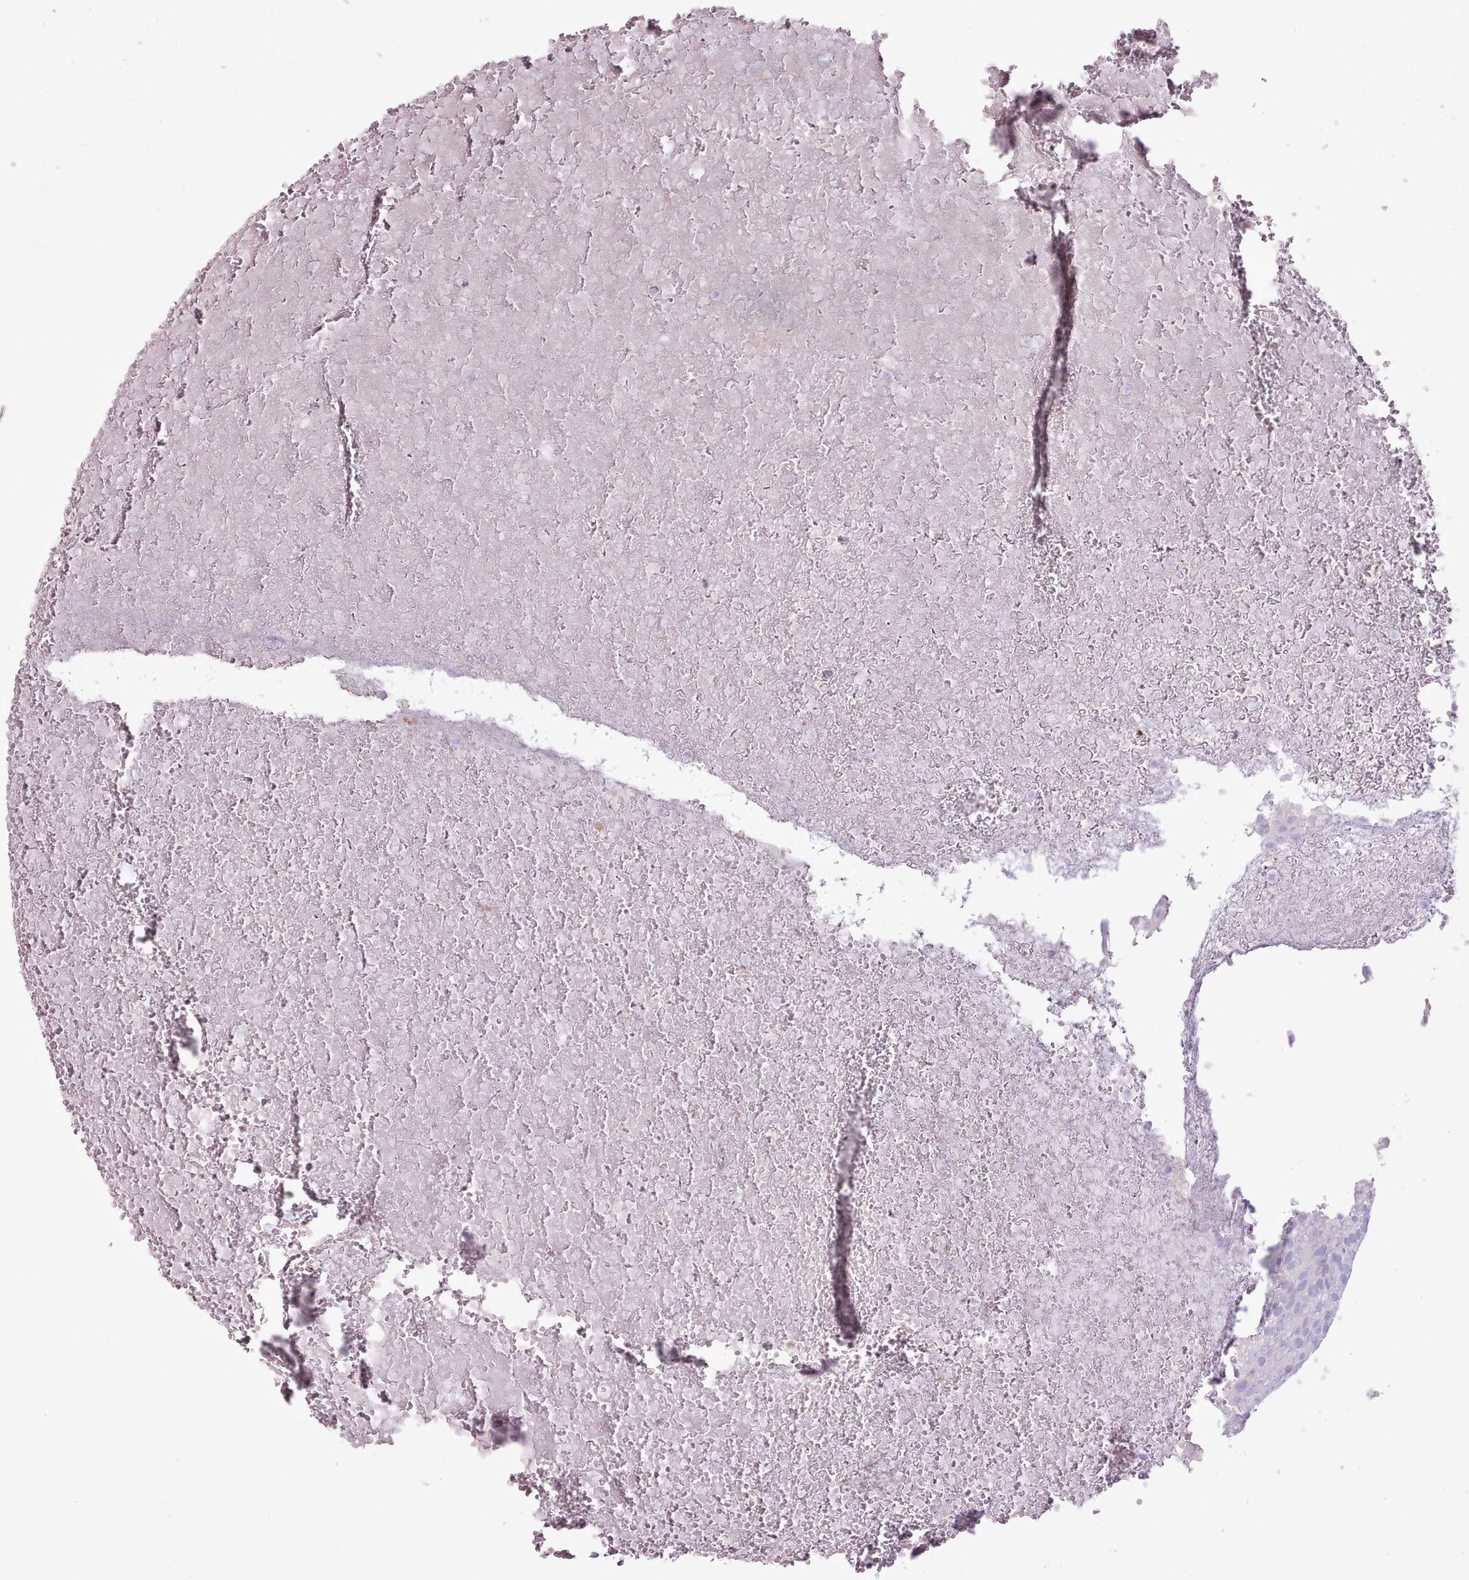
{"staining": {"intensity": "negative", "quantity": "none", "location": "none"}, "tissue": "urothelial cancer", "cell_type": "Tumor cells", "image_type": "cancer", "snomed": [{"axis": "morphology", "description": "Urothelial carcinoma, Low grade"}, {"axis": "topography", "description": "Urinary bladder"}], "caption": "There is no significant staining in tumor cells of urothelial cancer. Brightfield microscopy of immunohistochemistry (IHC) stained with DAB (brown) and hematoxylin (blue), captured at high magnification.", "gene": "ATRAID", "patient": {"sex": "male", "age": 78}}